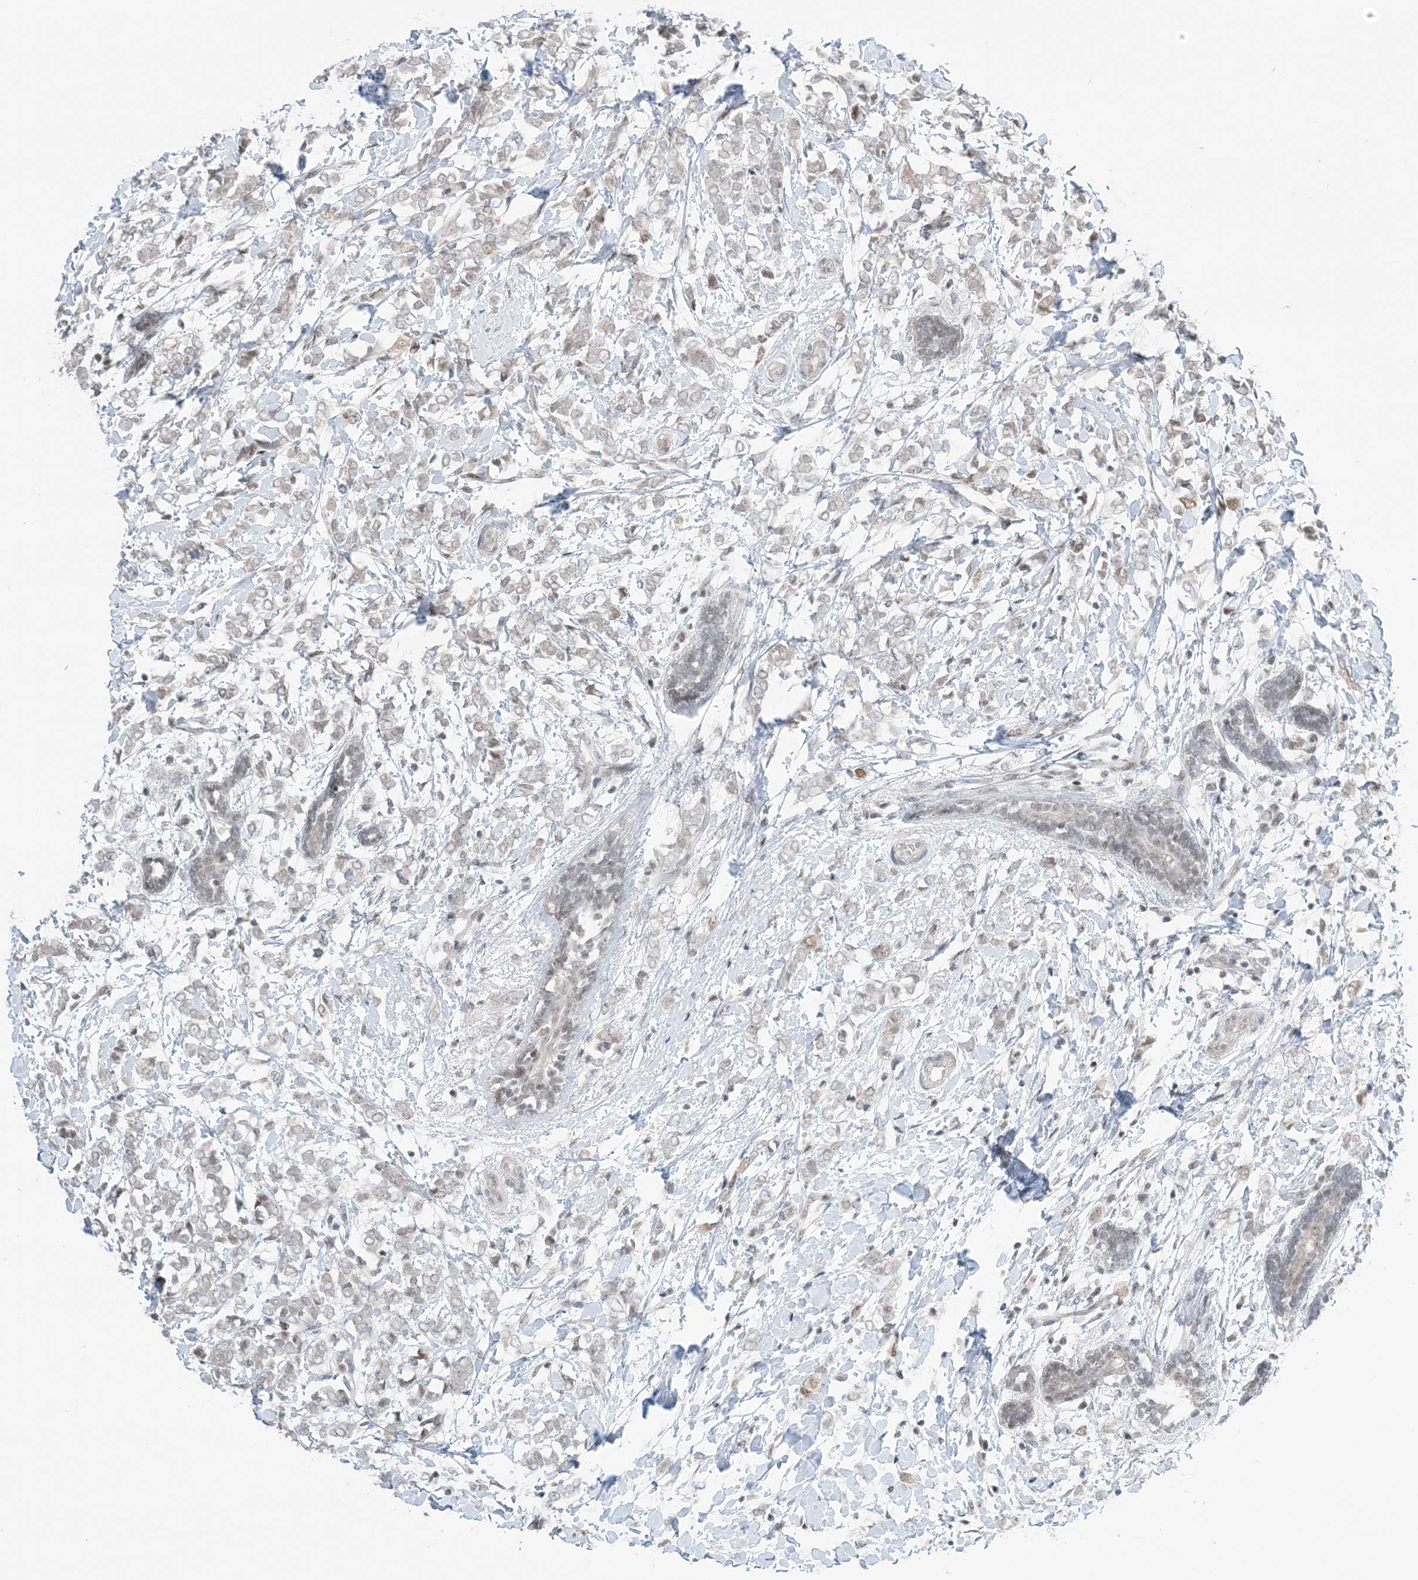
{"staining": {"intensity": "negative", "quantity": "none", "location": "none"}, "tissue": "breast cancer", "cell_type": "Tumor cells", "image_type": "cancer", "snomed": [{"axis": "morphology", "description": "Normal tissue, NOS"}, {"axis": "morphology", "description": "Lobular carcinoma"}, {"axis": "topography", "description": "Breast"}], "caption": "This is an immunohistochemistry micrograph of human breast lobular carcinoma. There is no expression in tumor cells.", "gene": "TFPT", "patient": {"sex": "female", "age": 47}}